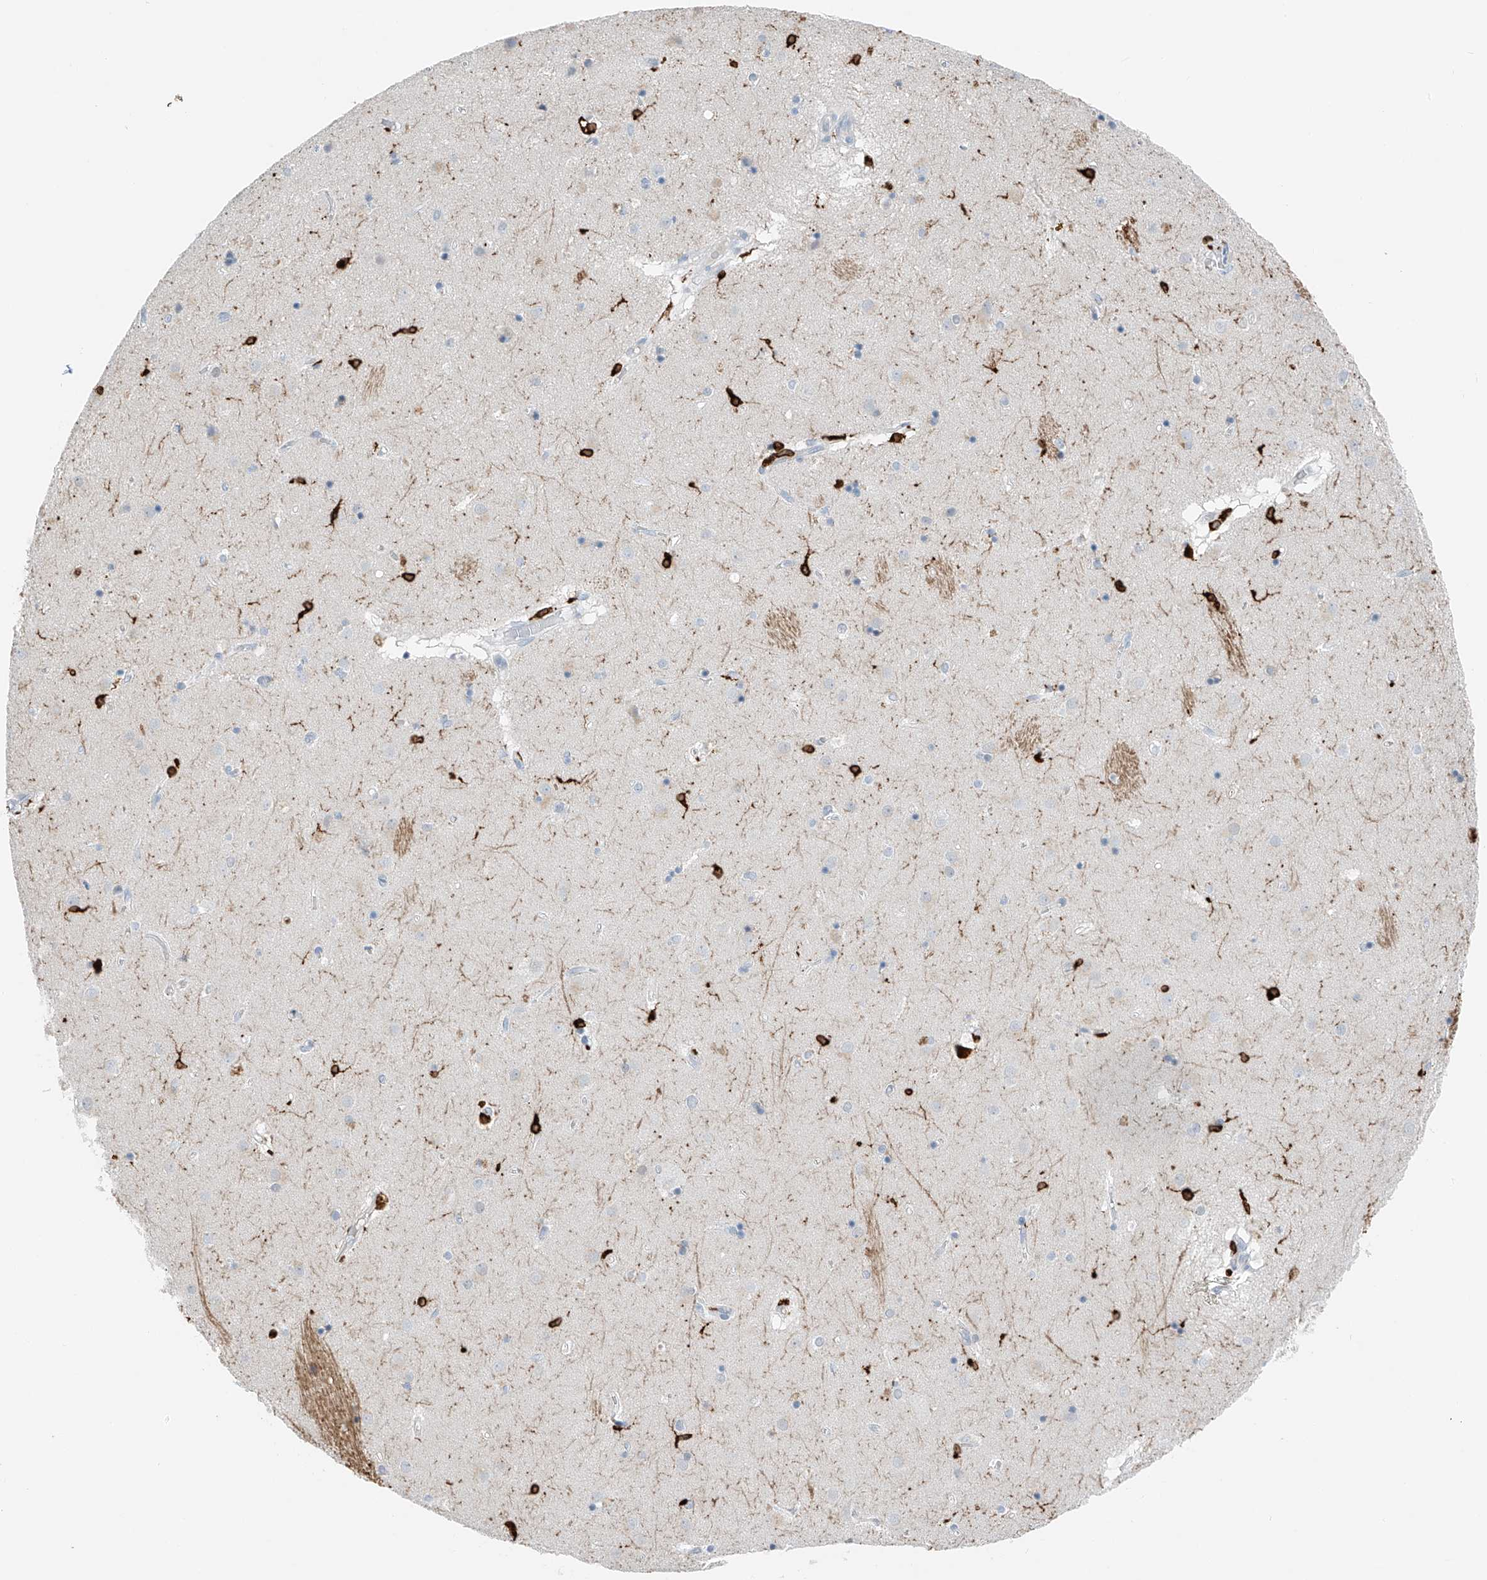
{"staining": {"intensity": "strong", "quantity": "<25%", "location": "cytoplasmic/membranous"}, "tissue": "caudate", "cell_type": "Glial cells", "image_type": "normal", "snomed": [{"axis": "morphology", "description": "Normal tissue, NOS"}, {"axis": "topography", "description": "Lateral ventricle wall"}], "caption": "This photomicrograph exhibits immunohistochemistry (IHC) staining of unremarkable human caudate, with medium strong cytoplasmic/membranous positivity in approximately <25% of glial cells.", "gene": "TBXAS1", "patient": {"sex": "male", "age": 70}}